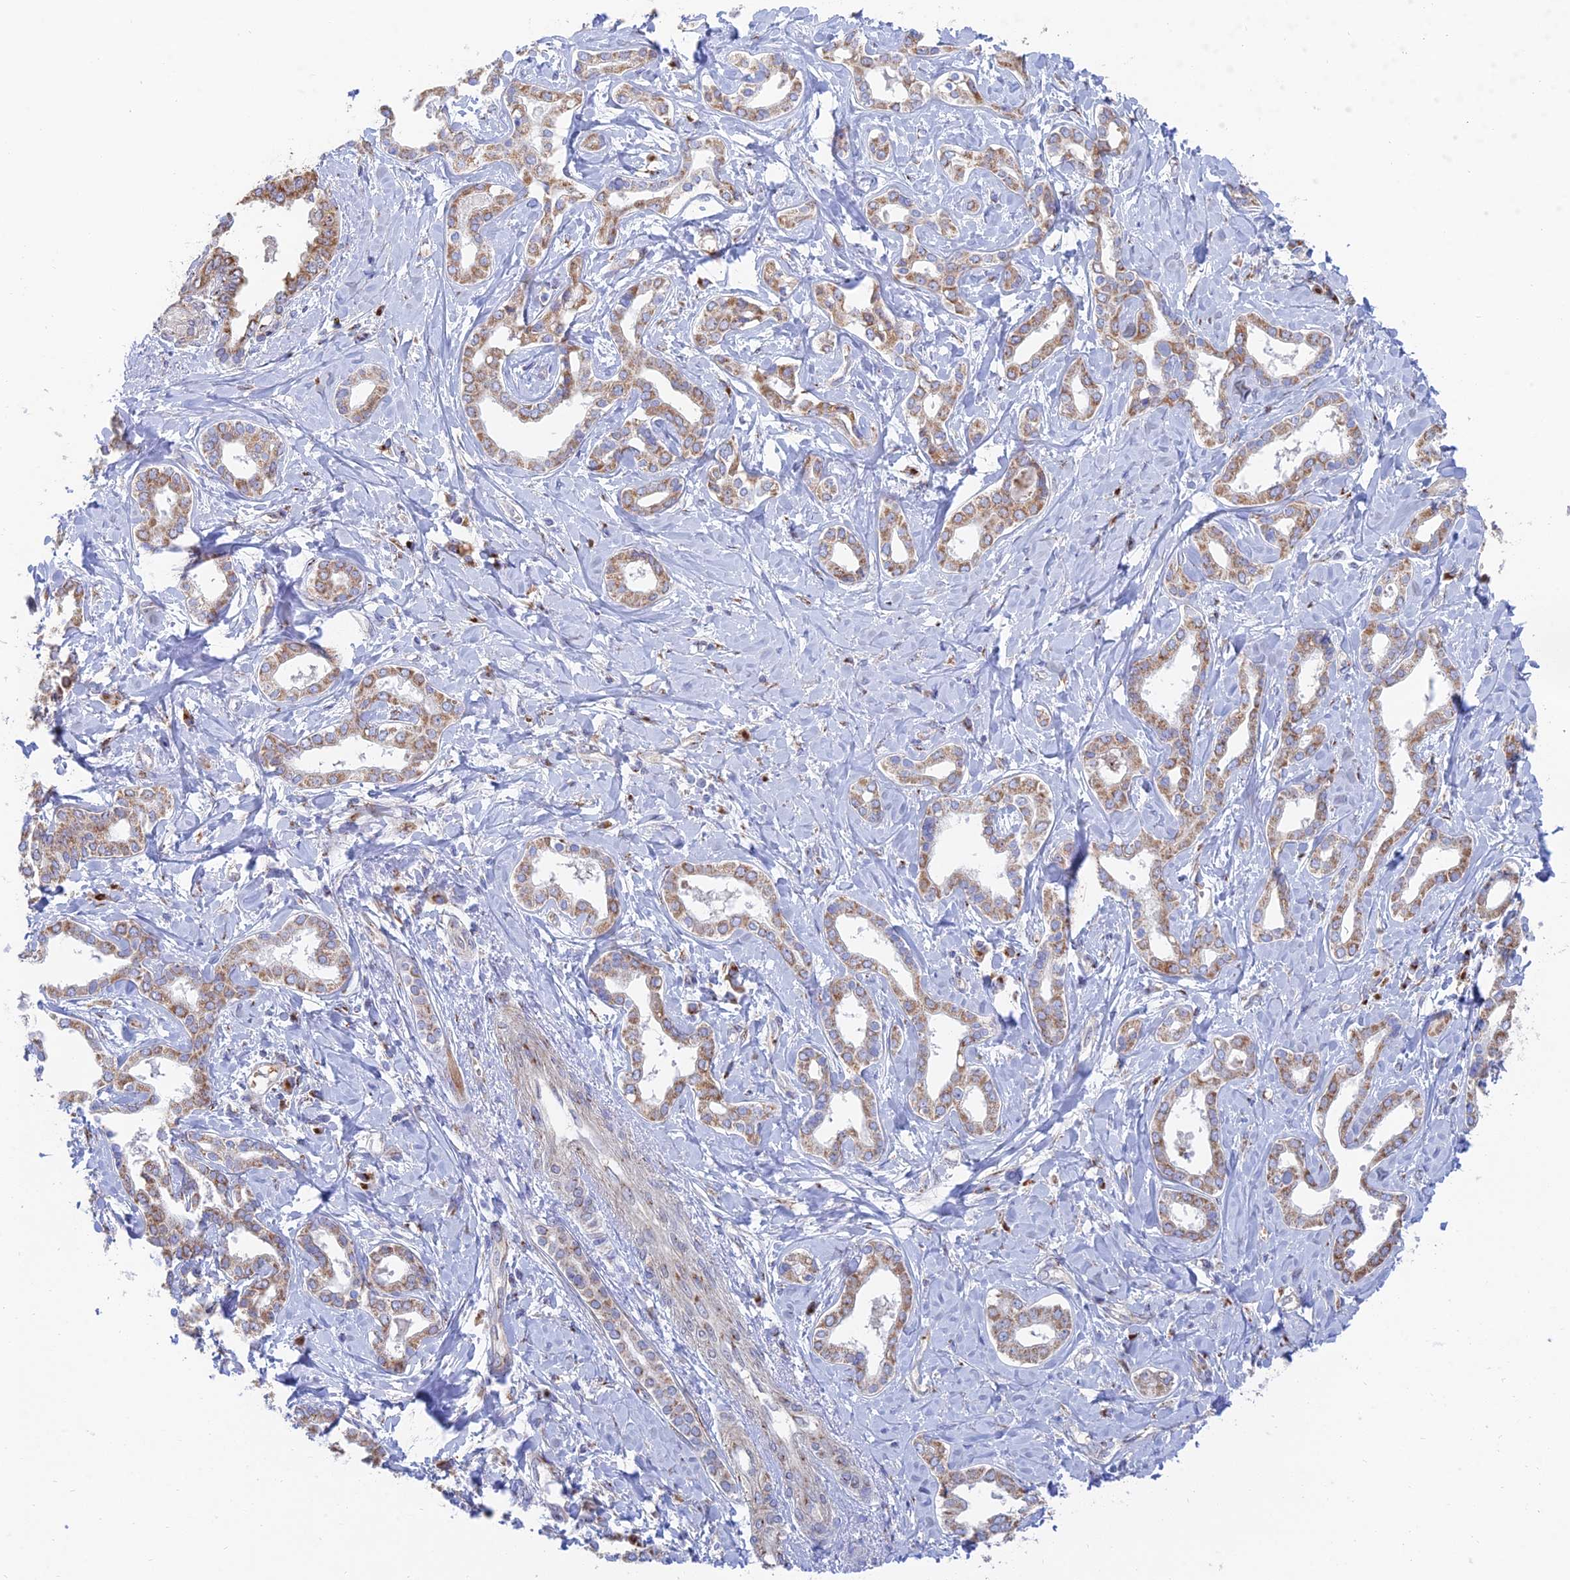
{"staining": {"intensity": "moderate", "quantity": ">75%", "location": "cytoplasmic/membranous"}, "tissue": "liver cancer", "cell_type": "Tumor cells", "image_type": "cancer", "snomed": [{"axis": "morphology", "description": "Cholangiocarcinoma"}, {"axis": "topography", "description": "Liver"}], "caption": "An image of human liver cholangiocarcinoma stained for a protein demonstrates moderate cytoplasmic/membranous brown staining in tumor cells.", "gene": "HS2ST1", "patient": {"sex": "female", "age": 77}}